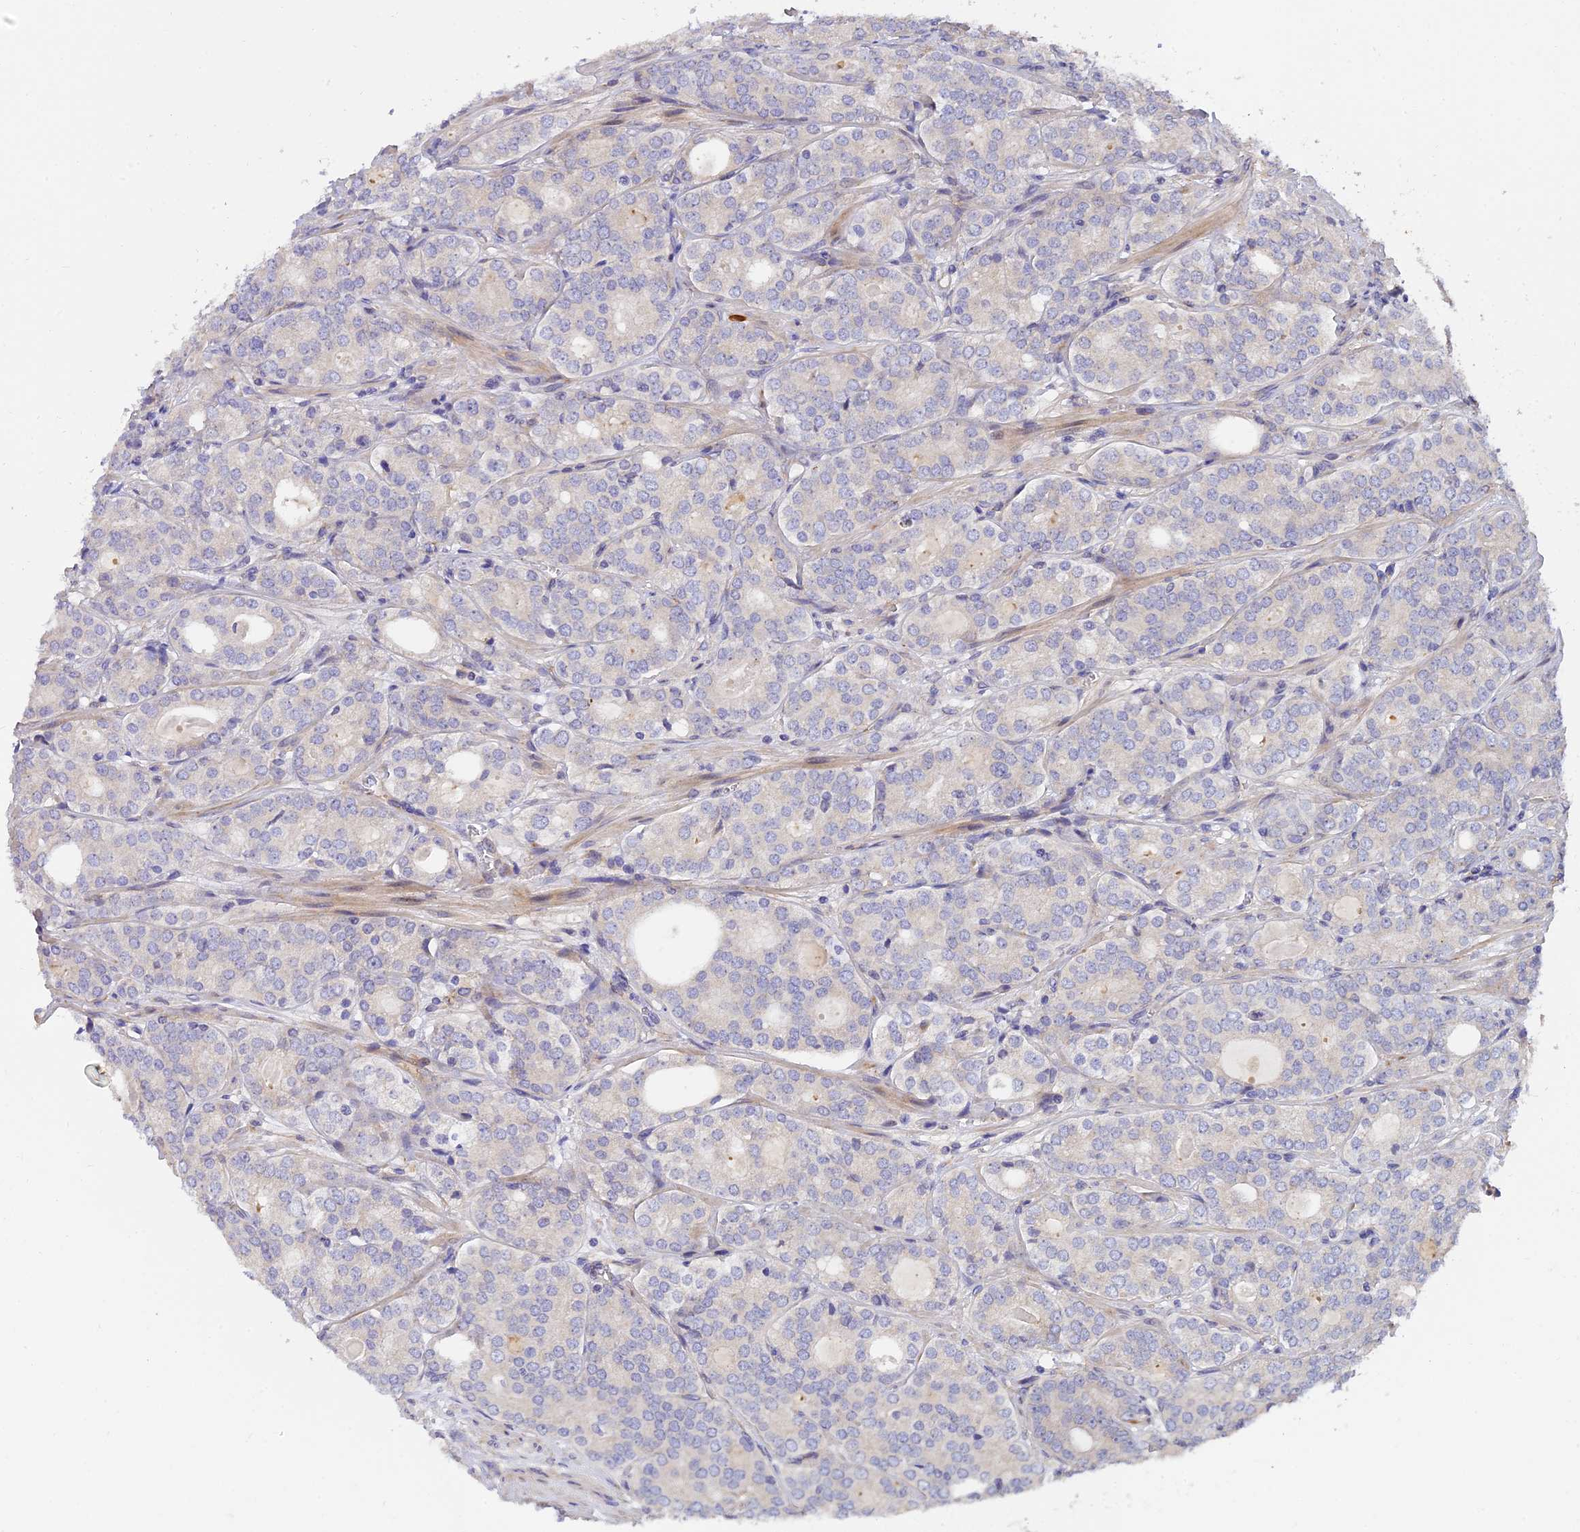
{"staining": {"intensity": "negative", "quantity": "none", "location": "none"}, "tissue": "prostate cancer", "cell_type": "Tumor cells", "image_type": "cancer", "snomed": [{"axis": "morphology", "description": "Adenocarcinoma, High grade"}, {"axis": "topography", "description": "Prostate"}], "caption": "Image shows no protein positivity in tumor cells of prostate high-grade adenocarcinoma tissue.", "gene": "ARL8B", "patient": {"sex": "male", "age": 64}}